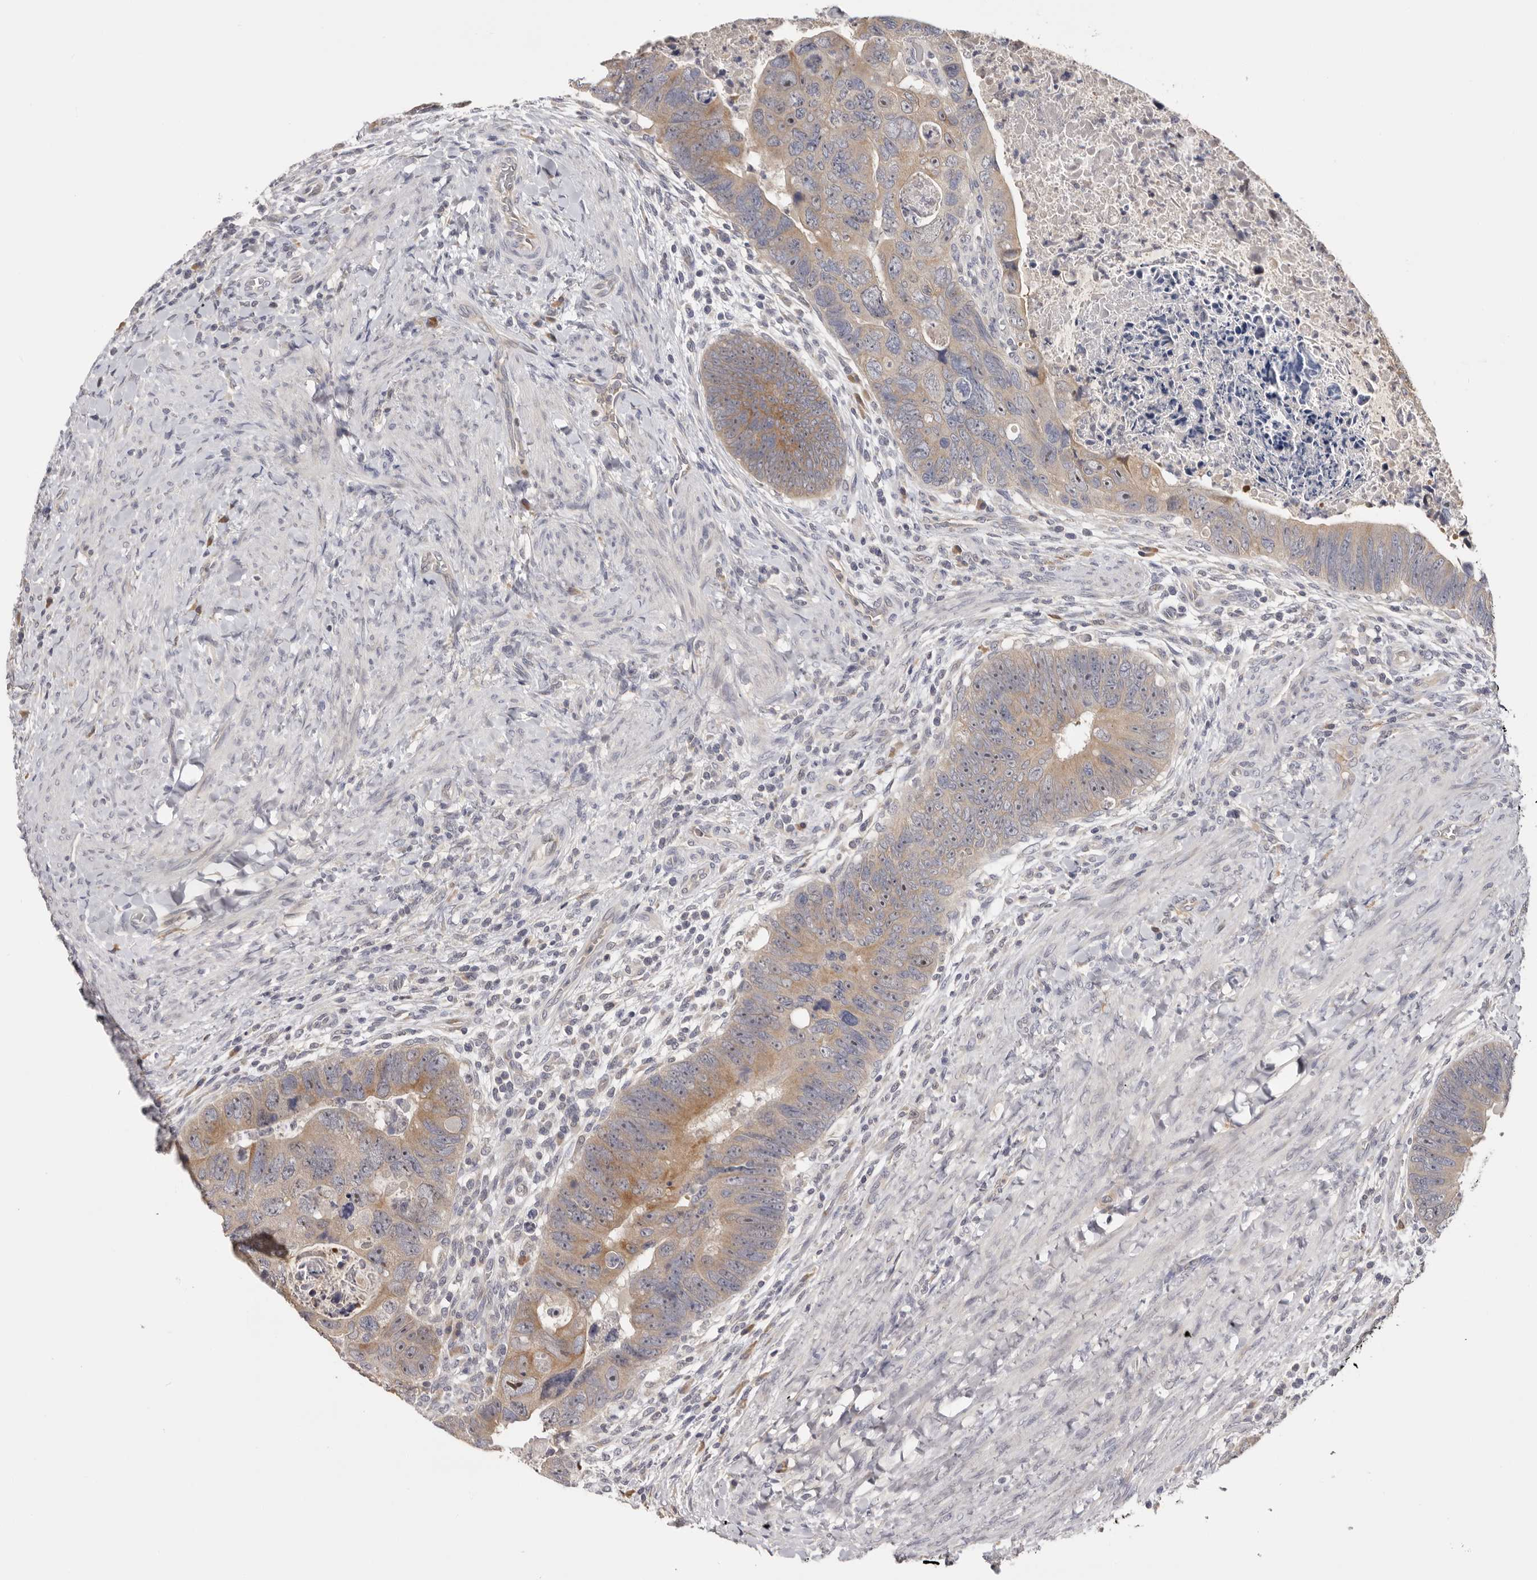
{"staining": {"intensity": "moderate", "quantity": "25%-75%", "location": "cytoplasmic/membranous"}, "tissue": "colorectal cancer", "cell_type": "Tumor cells", "image_type": "cancer", "snomed": [{"axis": "morphology", "description": "Adenocarcinoma, NOS"}, {"axis": "topography", "description": "Rectum"}], "caption": "High-power microscopy captured an immunohistochemistry histopathology image of colorectal adenocarcinoma, revealing moderate cytoplasmic/membranous staining in about 25%-75% of tumor cells.", "gene": "KIF2B", "patient": {"sex": "male", "age": 59}}